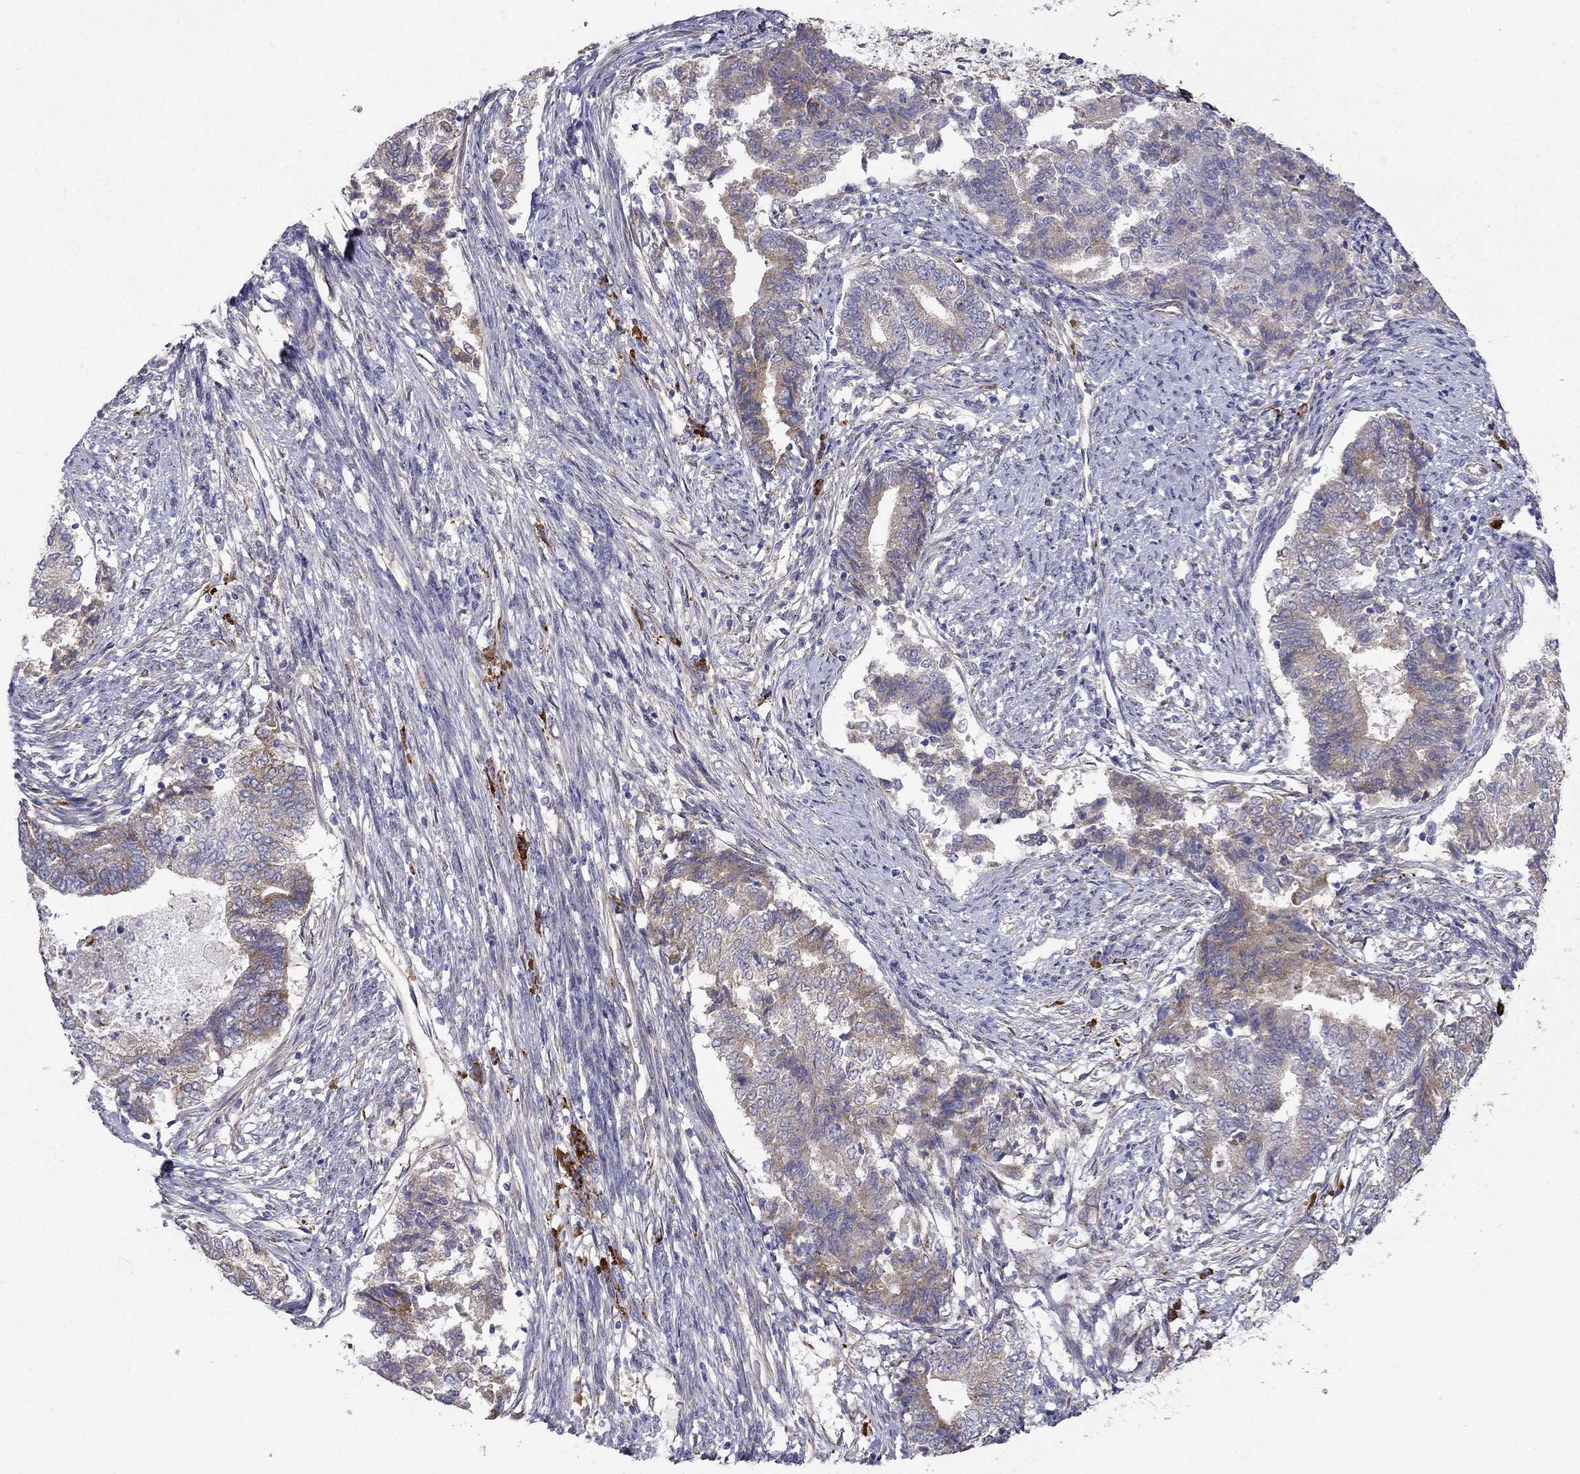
{"staining": {"intensity": "moderate", "quantity": ">75%", "location": "cytoplasmic/membranous"}, "tissue": "endometrial cancer", "cell_type": "Tumor cells", "image_type": "cancer", "snomed": [{"axis": "morphology", "description": "Adenocarcinoma, NOS"}, {"axis": "topography", "description": "Endometrium"}], "caption": "High-power microscopy captured an IHC histopathology image of endometrial adenocarcinoma, revealing moderate cytoplasmic/membranous expression in about >75% of tumor cells.", "gene": "LONRF2", "patient": {"sex": "female", "age": 65}}